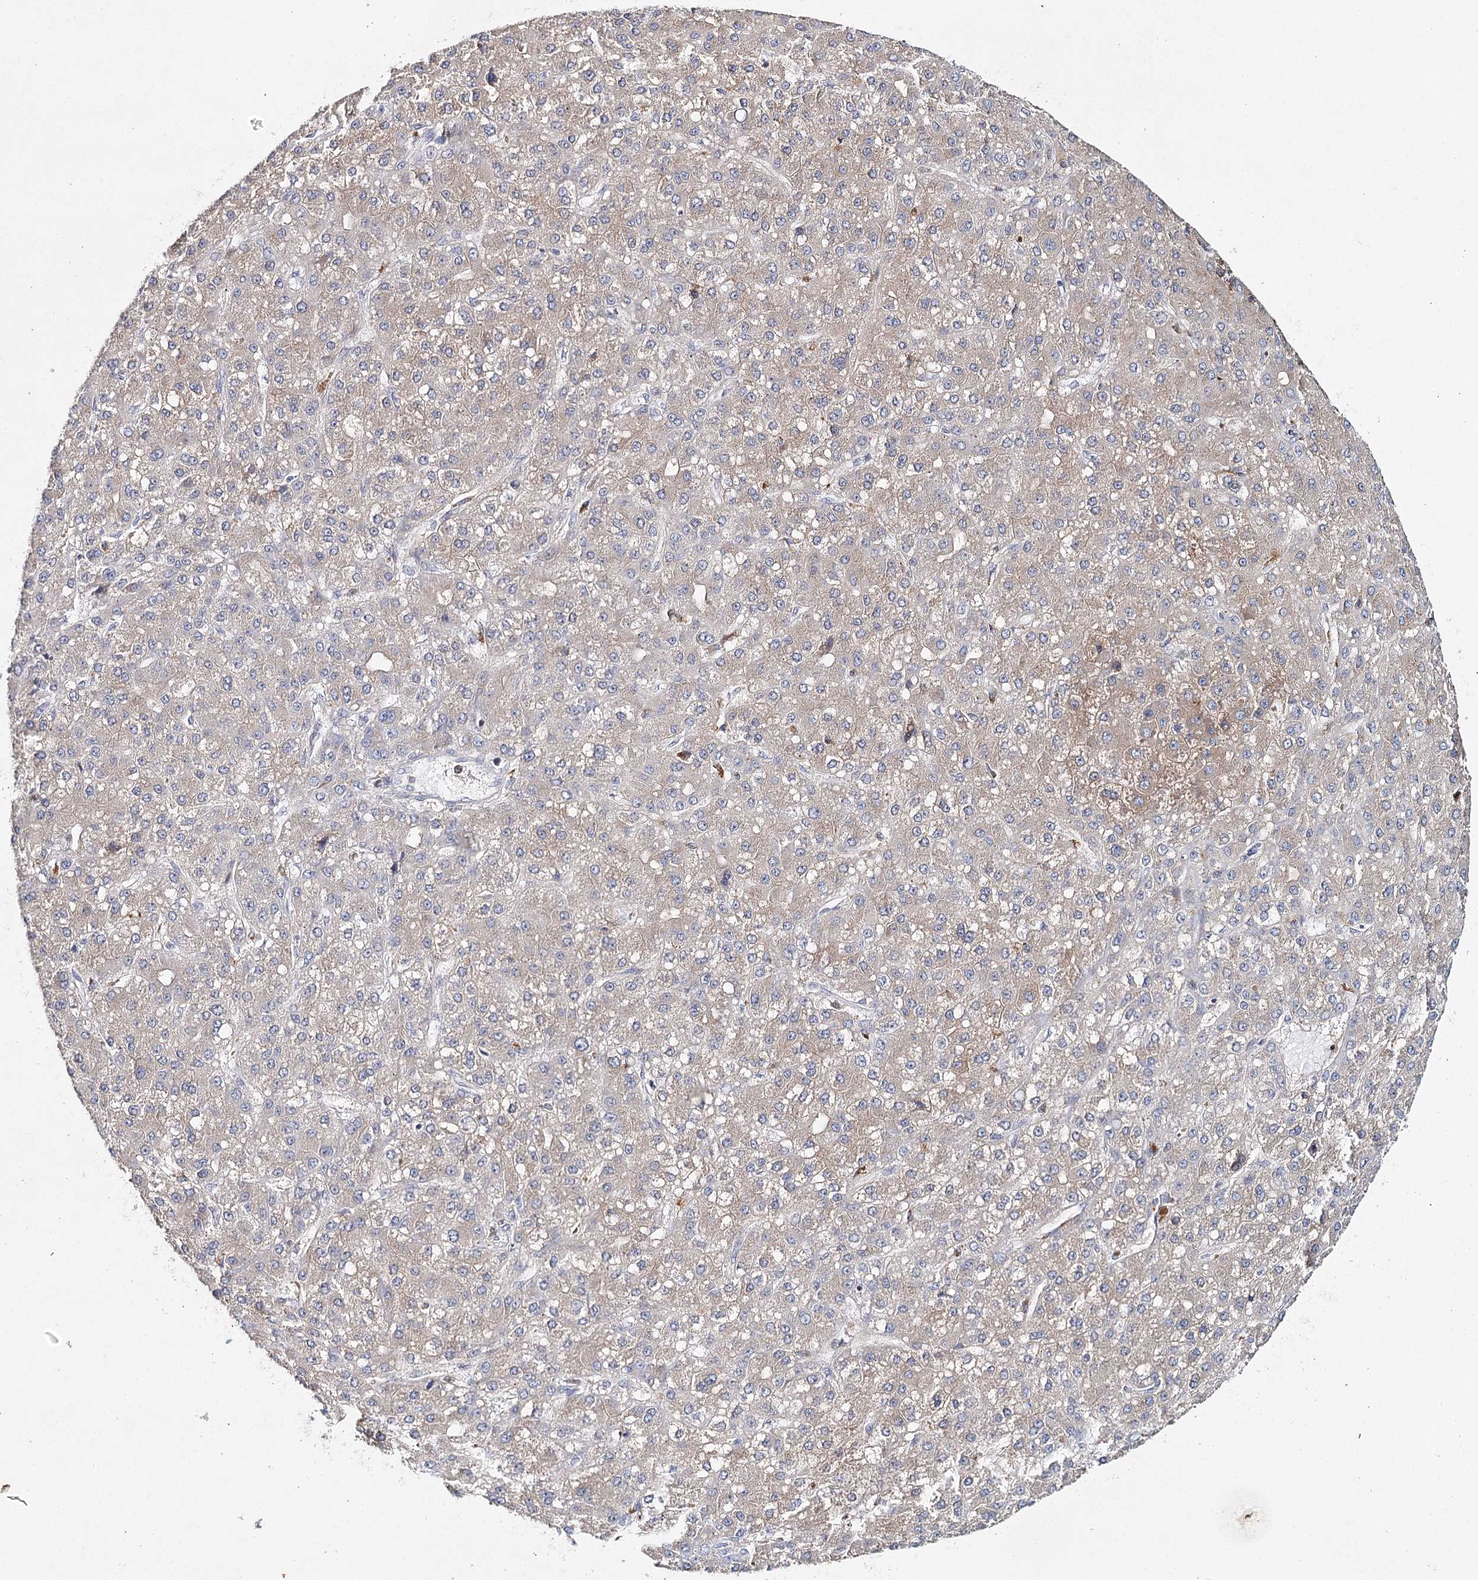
{"staining": {"intensity": "weak", "quantity": "<25%", "location": "cytoplasmic/membranous"}, "tissue": "liver cancer", "cell_type": "Tumor cells", "image_type": "cancer", "snomed": [{"axis": "morphology", "description": "Carcinoma, Hepatocellular, NOS"}, {"axis": "topography", "description": "Liver"}], "caption": "Tumor cells show no significant protein positivity in liver hepatocellular carcinoma.", "gene": "SLC41A2", "patient": {"sex": "male", "age": 67}}